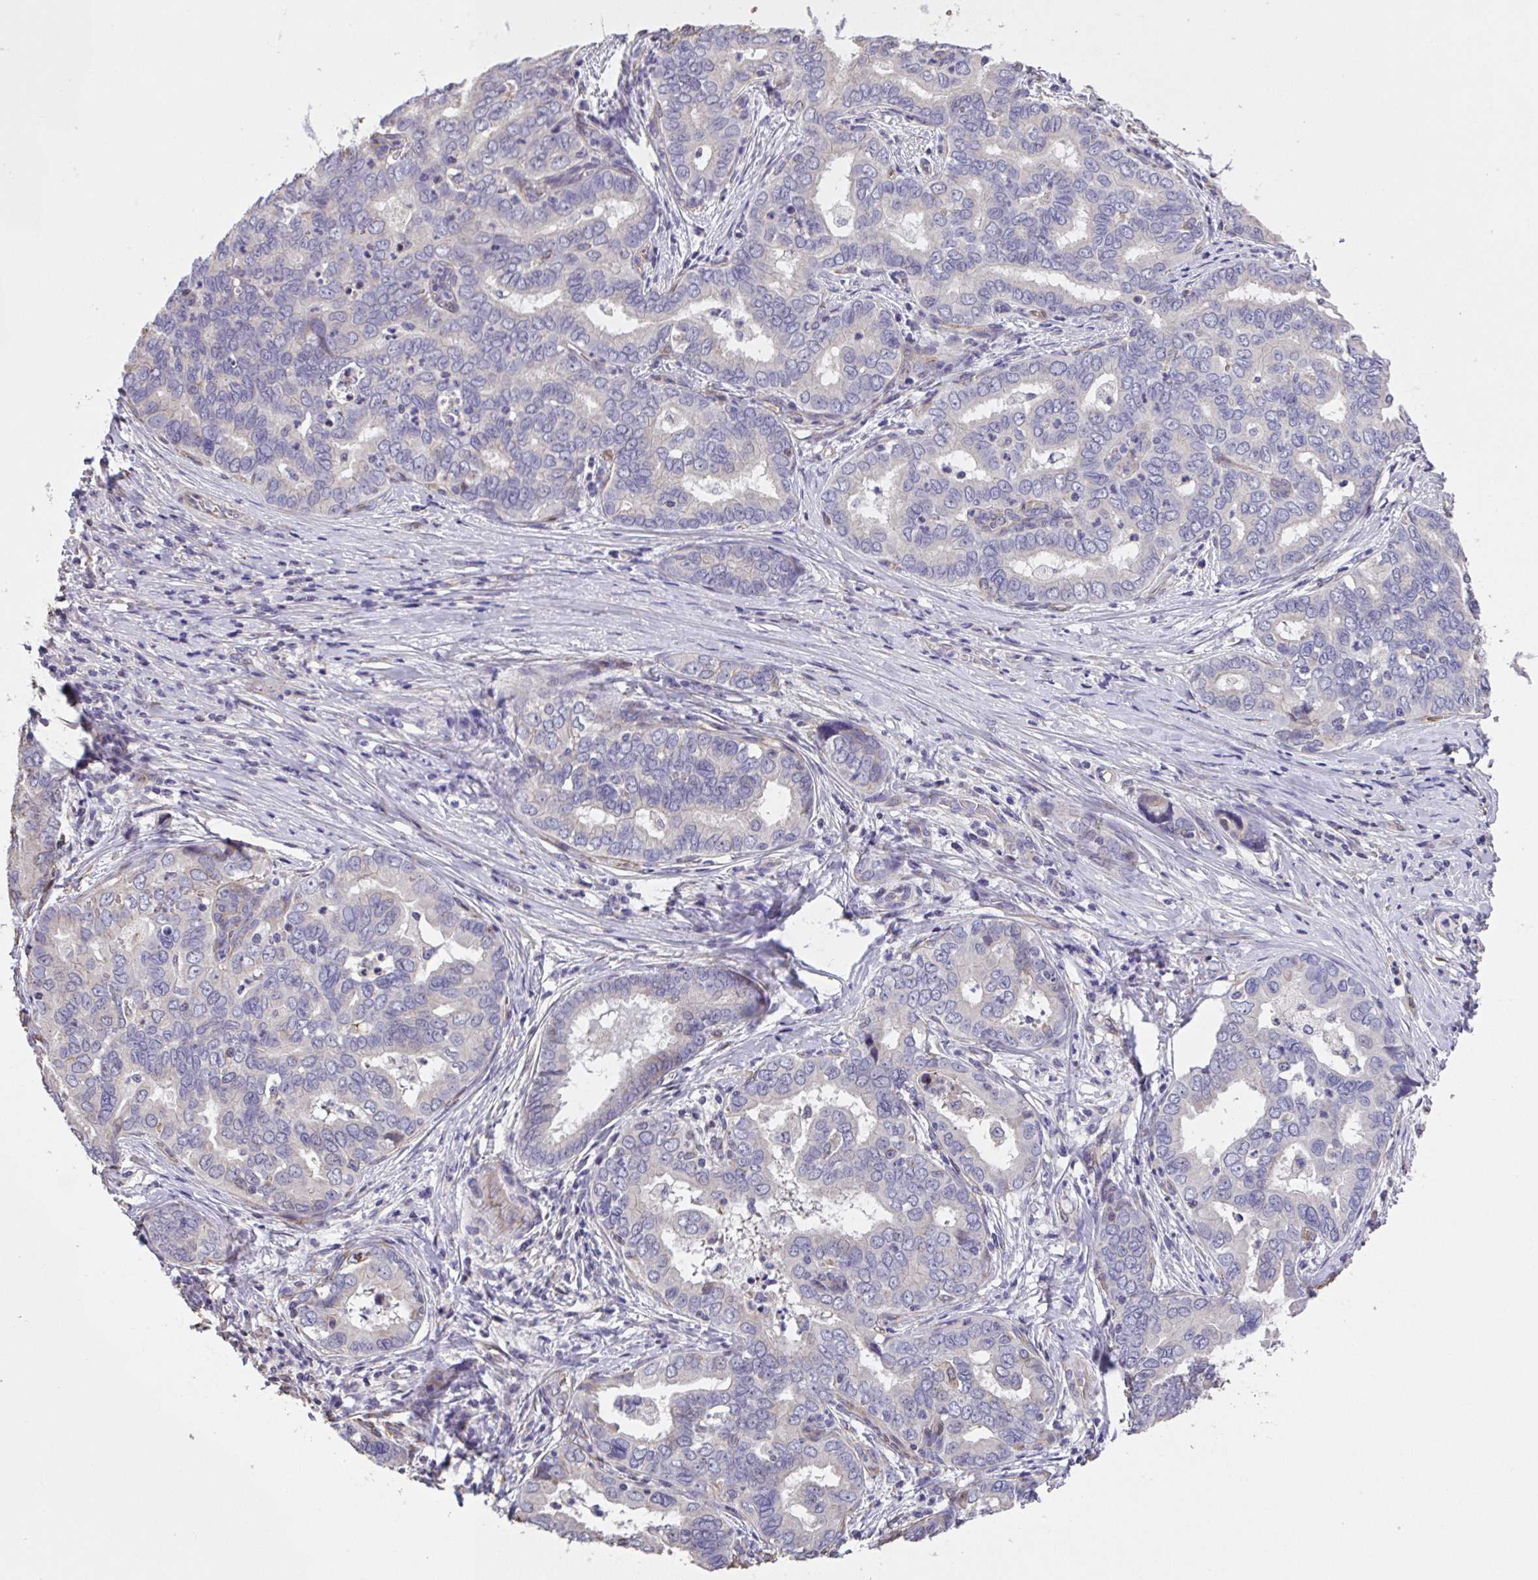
{"staining": {"intensity": "negative", "quantity": "none", "location": "none"}, "tissue": "liver cancer", "cell_type": "Tumor cells", "image_type": "cancer", "snomed": [{"axis": "morphology", "description": "Cholangiocarcinoma"}, {"axis": "topography", "description": "Liver"}], "caption": "Immunohistochemistry (IHC) of liver cholangiocarcinoma demonstrates no positivity in tumor cells.", "gene": "RUNDC3B", "patient": {"sex": "female", "age": 64}}